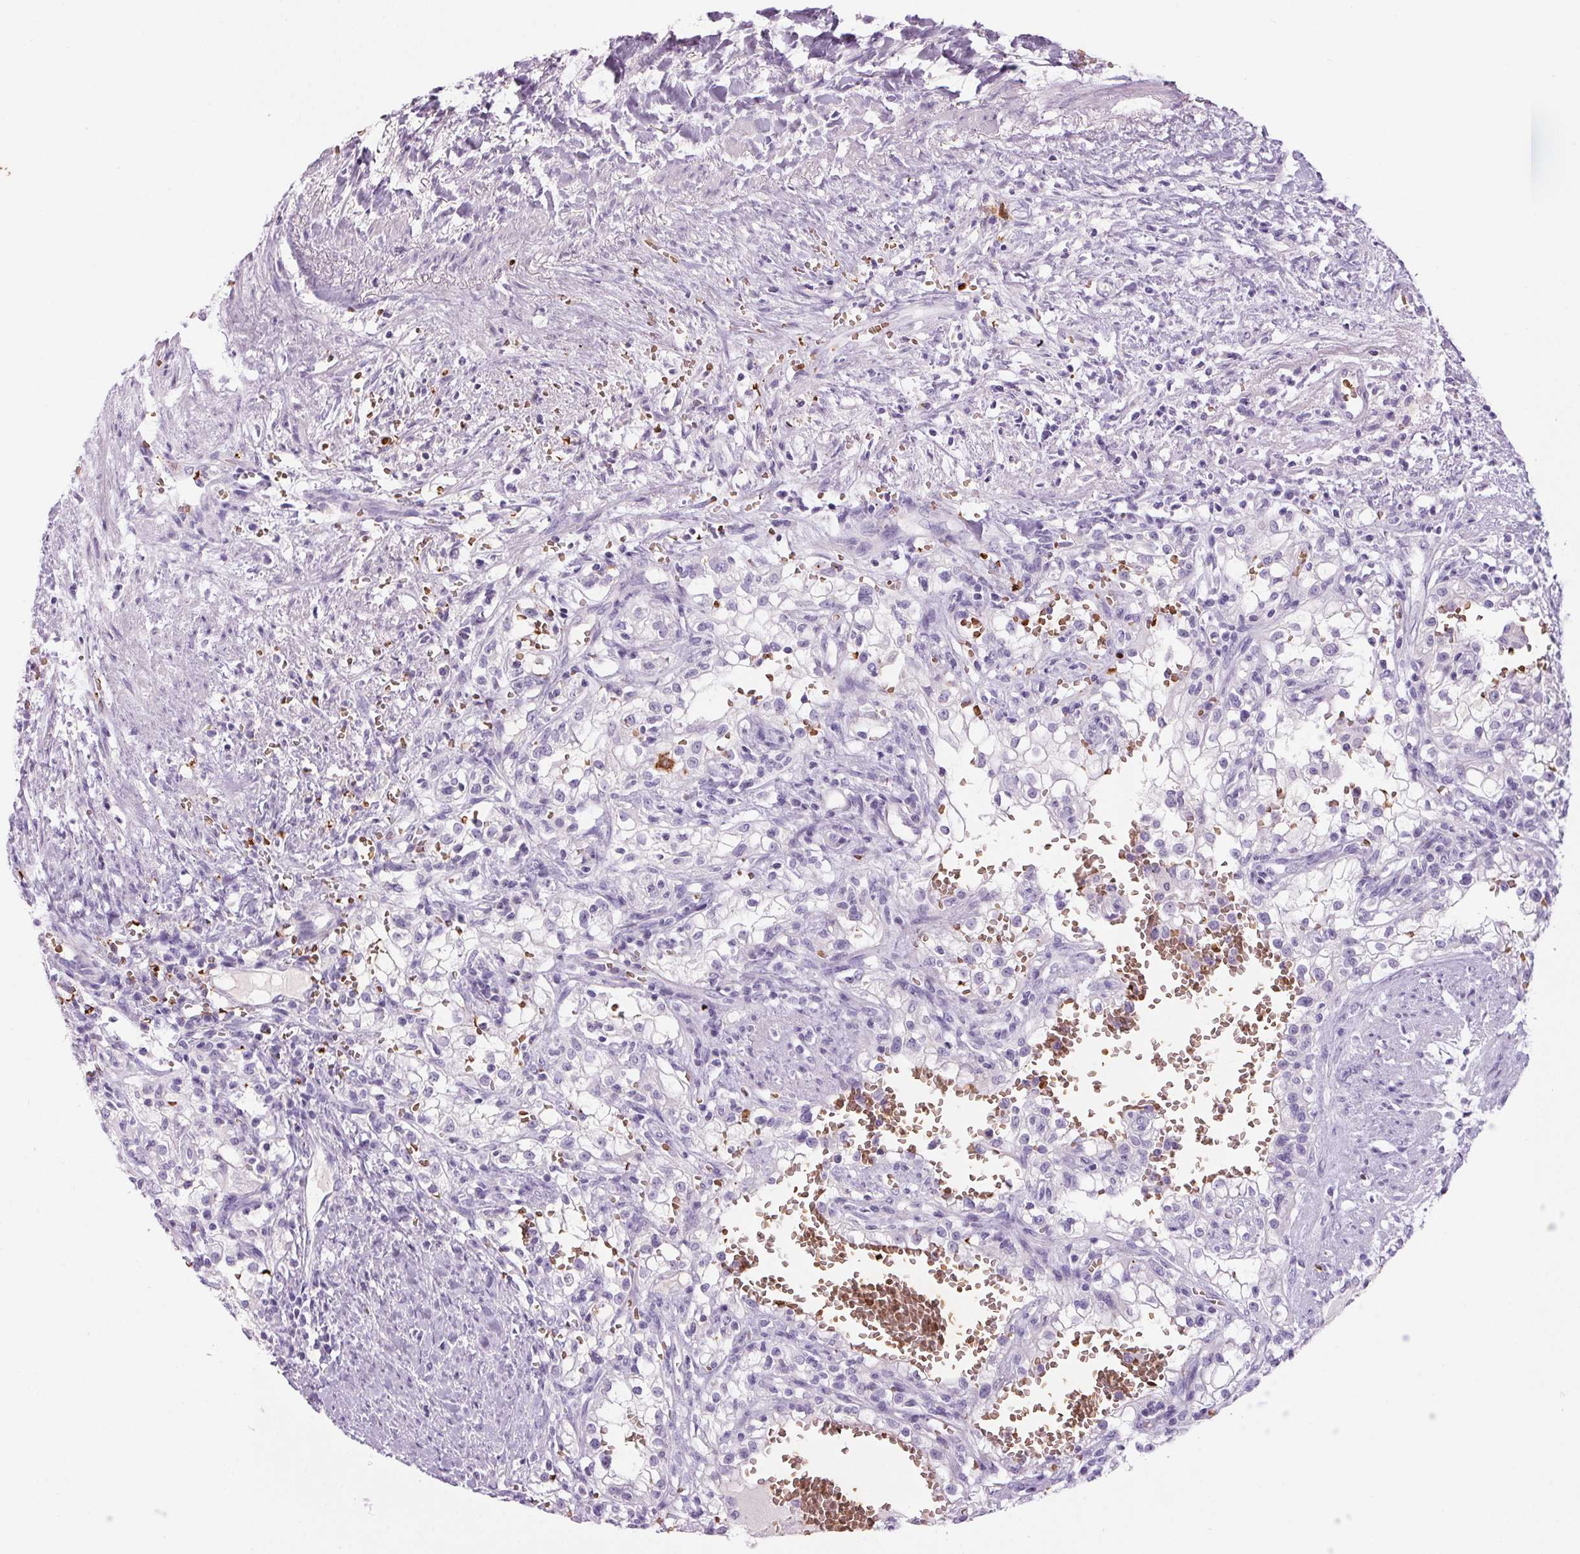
{"staining": {"intensity": "negative", "quantity": "none", "location": "none"}, "tissue": "renal cancer", "cell_type": "Tumor cells", "image_type": "cancer", "snomed": [{"axis": "morphology", "description": "Adenocarcinoma, NOS"}, {"axis": "topography", "description": "Kidney"}], "caption": "This is an IHC photomicrograph of renal cancer. There is no positivity in tumor cells.", "gene": "HBQ1", "patient": {"sex": "female", "age": 74}}